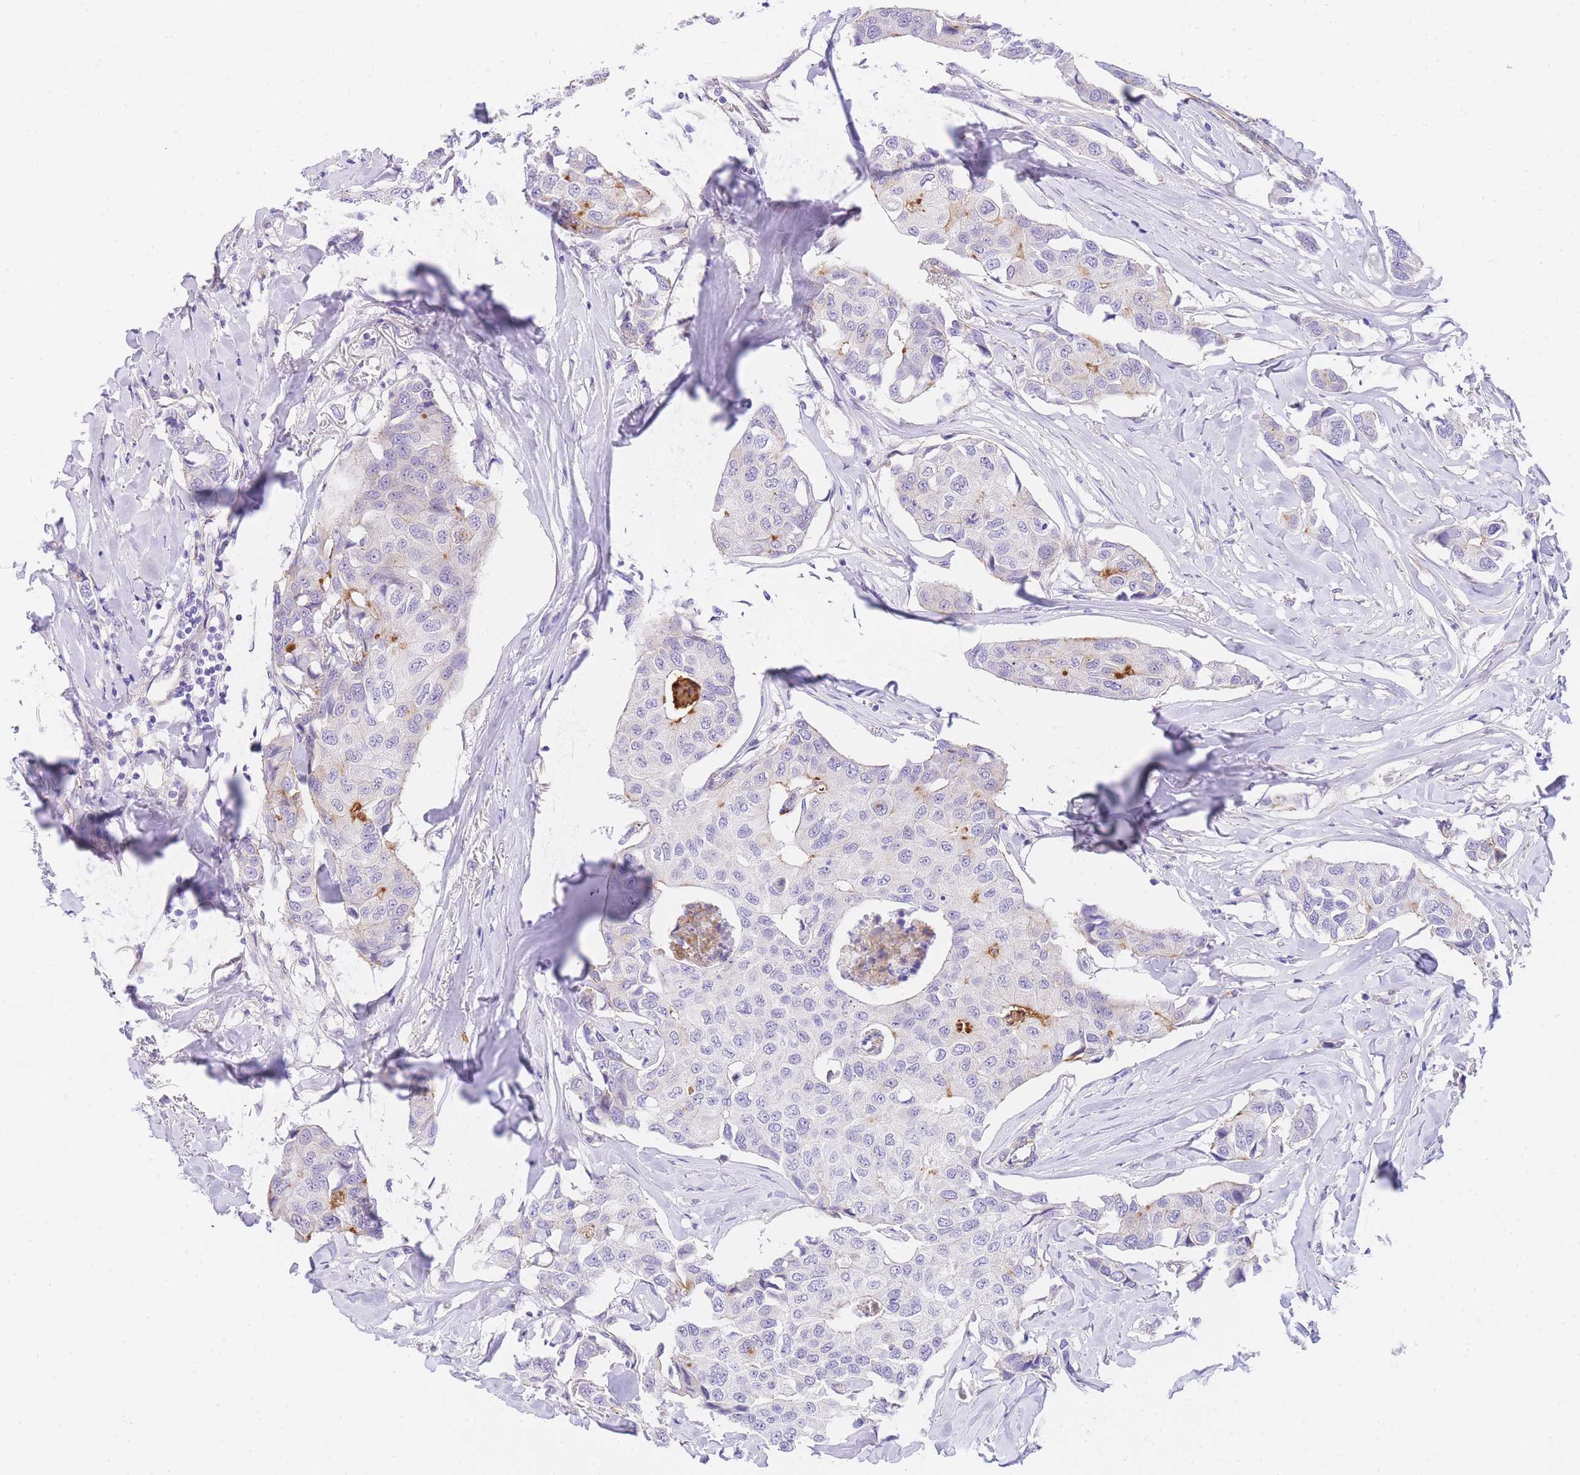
{"staining": {"intensity": "negative", "quantity": "none", "location": "none"}, "tissue": "breast cancer", "cell_type": "Tumor cells", "image_type": "cancer", "snomed": [{"axis": "morphology", "description": "Duct carcinoma"}, {"axis": "topography", "description": "Breast"}], "caption": "The immunohistochemistry micrograph has no significant staining in tumor cells of breast cancer tissue.", "gene": "SRSF12", "patient": {"sex": "female", "age": 80}}